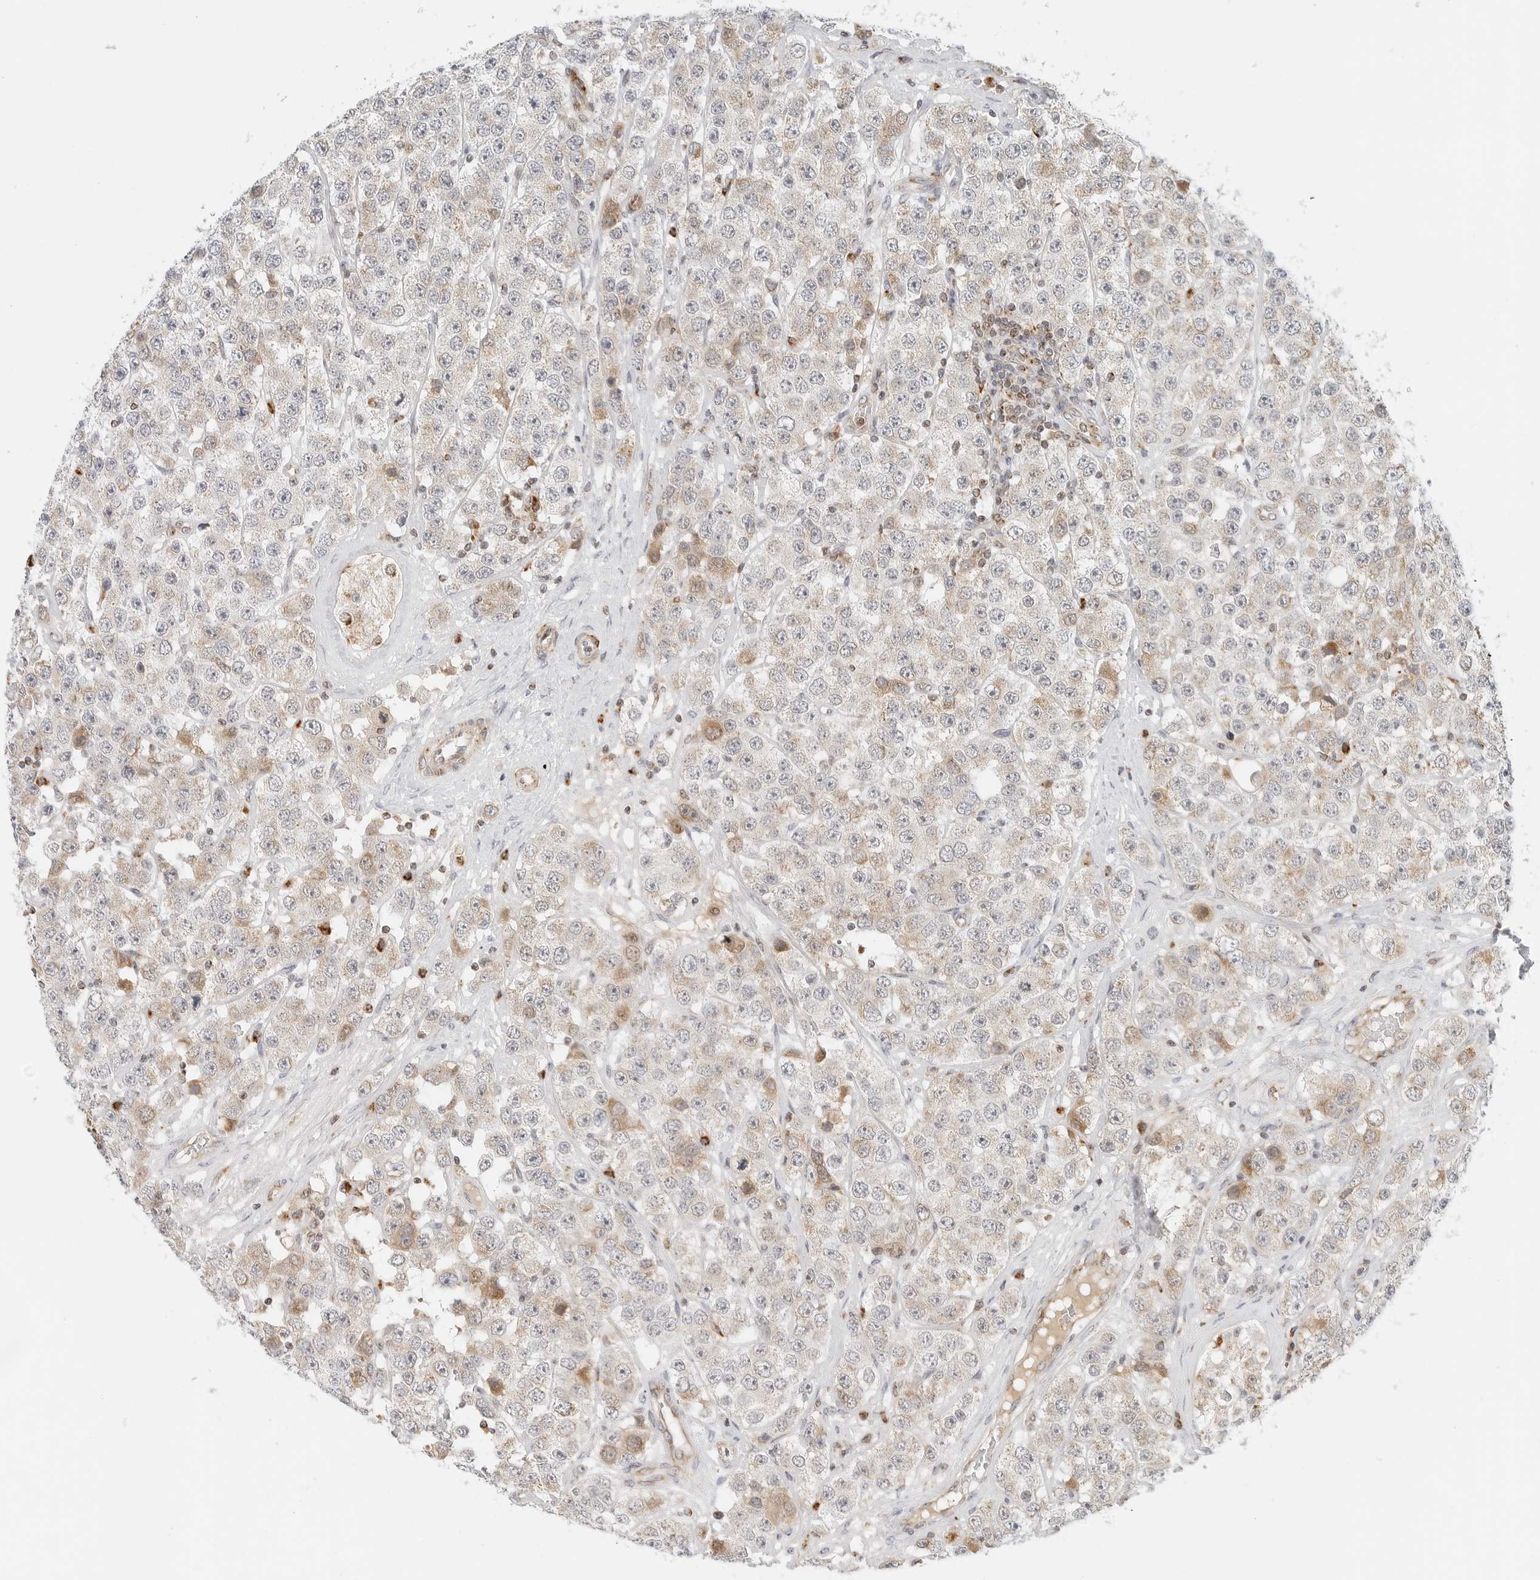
{"staining": {"intensity": "weak", "quantity": ">75%", "location": "cytoplasmic/membranous"}, "tissue": "testis cancer", "cell_type": "Tumor cells", "image_type": "cancer", "snomed": [{"axis": "morphology", "description": "Seminoma, NOS"}, {"axis": "topography", "description": "Testis"}], "caption": "A histopathology image of human testis seminoma stained for a protein exhibits weak cytoplasmic/membranous brown staining in tumor cells.", "gene": "DYRK4", "patient": {"sex": "male", "age": 28}}